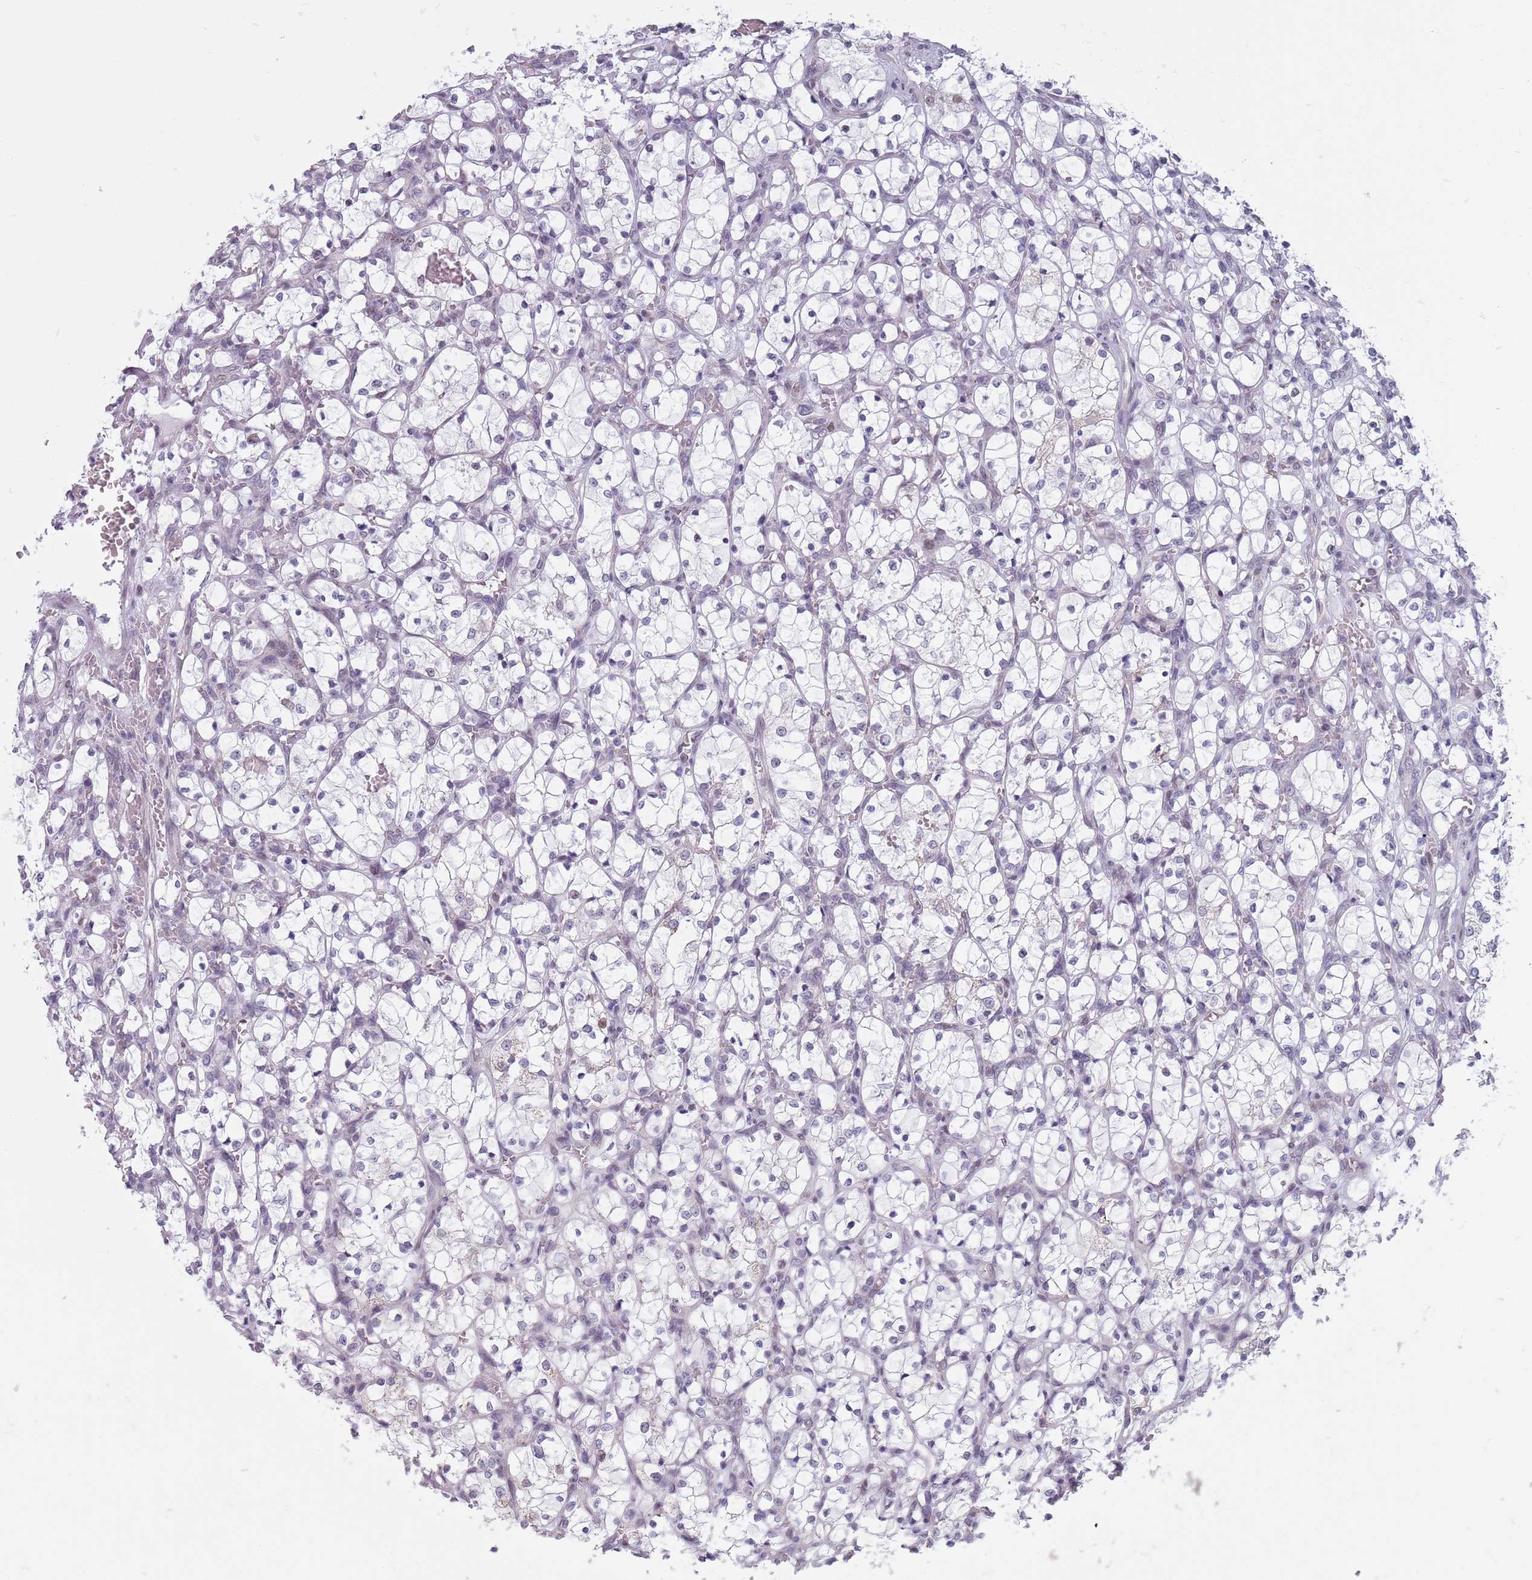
{"staining": {"intensity": "negative", "quantity": "none", "location": "none"}, "tissue": "renal cancer", "cell_type": "Tumor cells", "image_type": "cancer", "snomed": [{"axis": "morphology", "description": "Adenocarcinoma, NOS"}, {"axis": "topography", "description": "Kidney"}], "caption": "Immunohistochemical staining of renal adenocarcinoma shows no significant positivity in tumor cells.", "gene": "ZKSCAN2", "patient": {"sex": "female", "age": 69}}